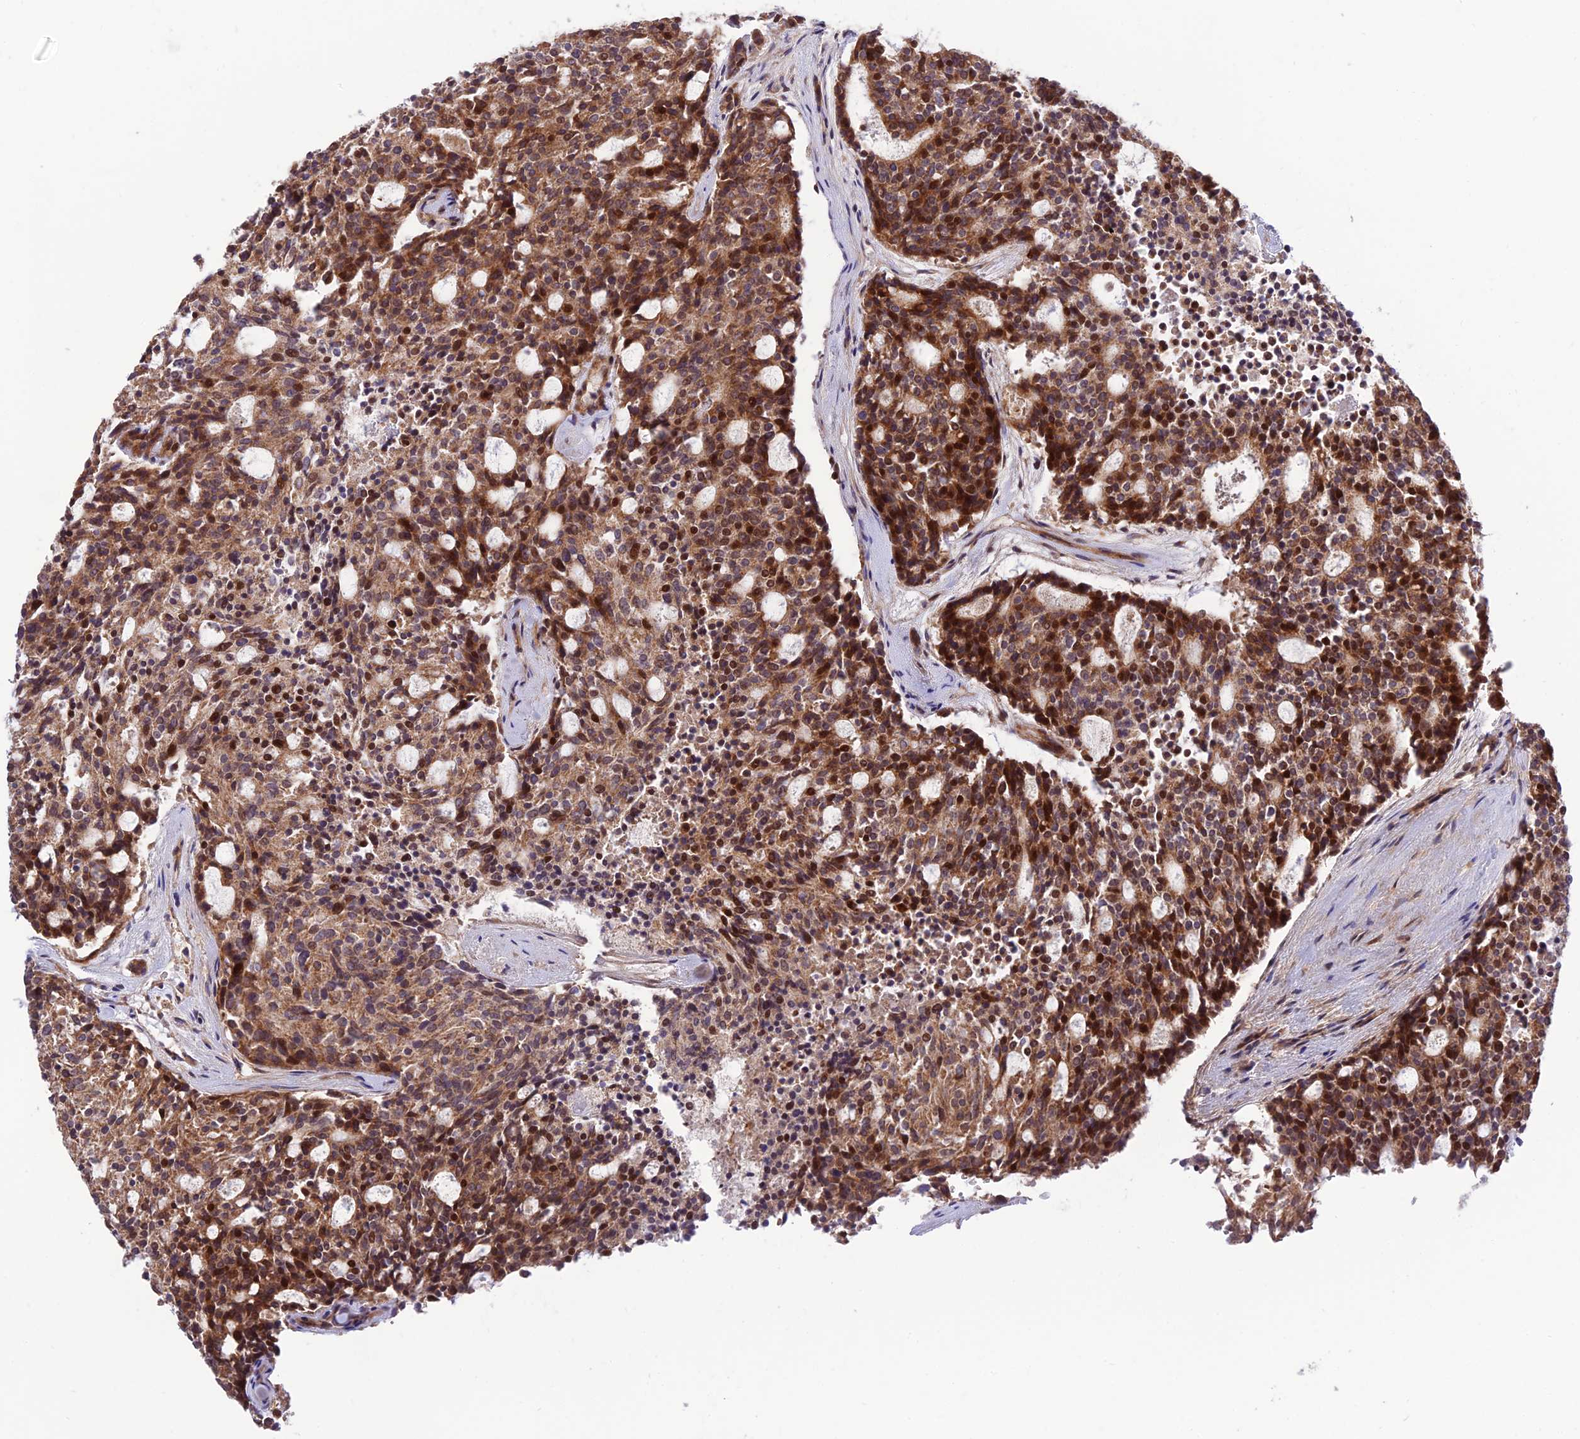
{"staining": {"intensity": "moderate", "quantity": ">75%", "location": "cytoplasmic/membranous,nuclear"}, "tissue": "carcinoid", "cell_type": "Tumor cells", "image_type": "cancer", "snomed": [{"axis": "morphology", "description": "Carcinoid, malignant, NOS"}, {"axis": "topography", "description": "Pancreas"}], "caption": "Carcinoid stained for a protein (brown) exhibits moderate cytoplasmic/membranous and nuclear positive expression in approximately >75% of tumor cells.", "gene": "PLEKHG2", "patient": {"sex": "female", "age": 54}}